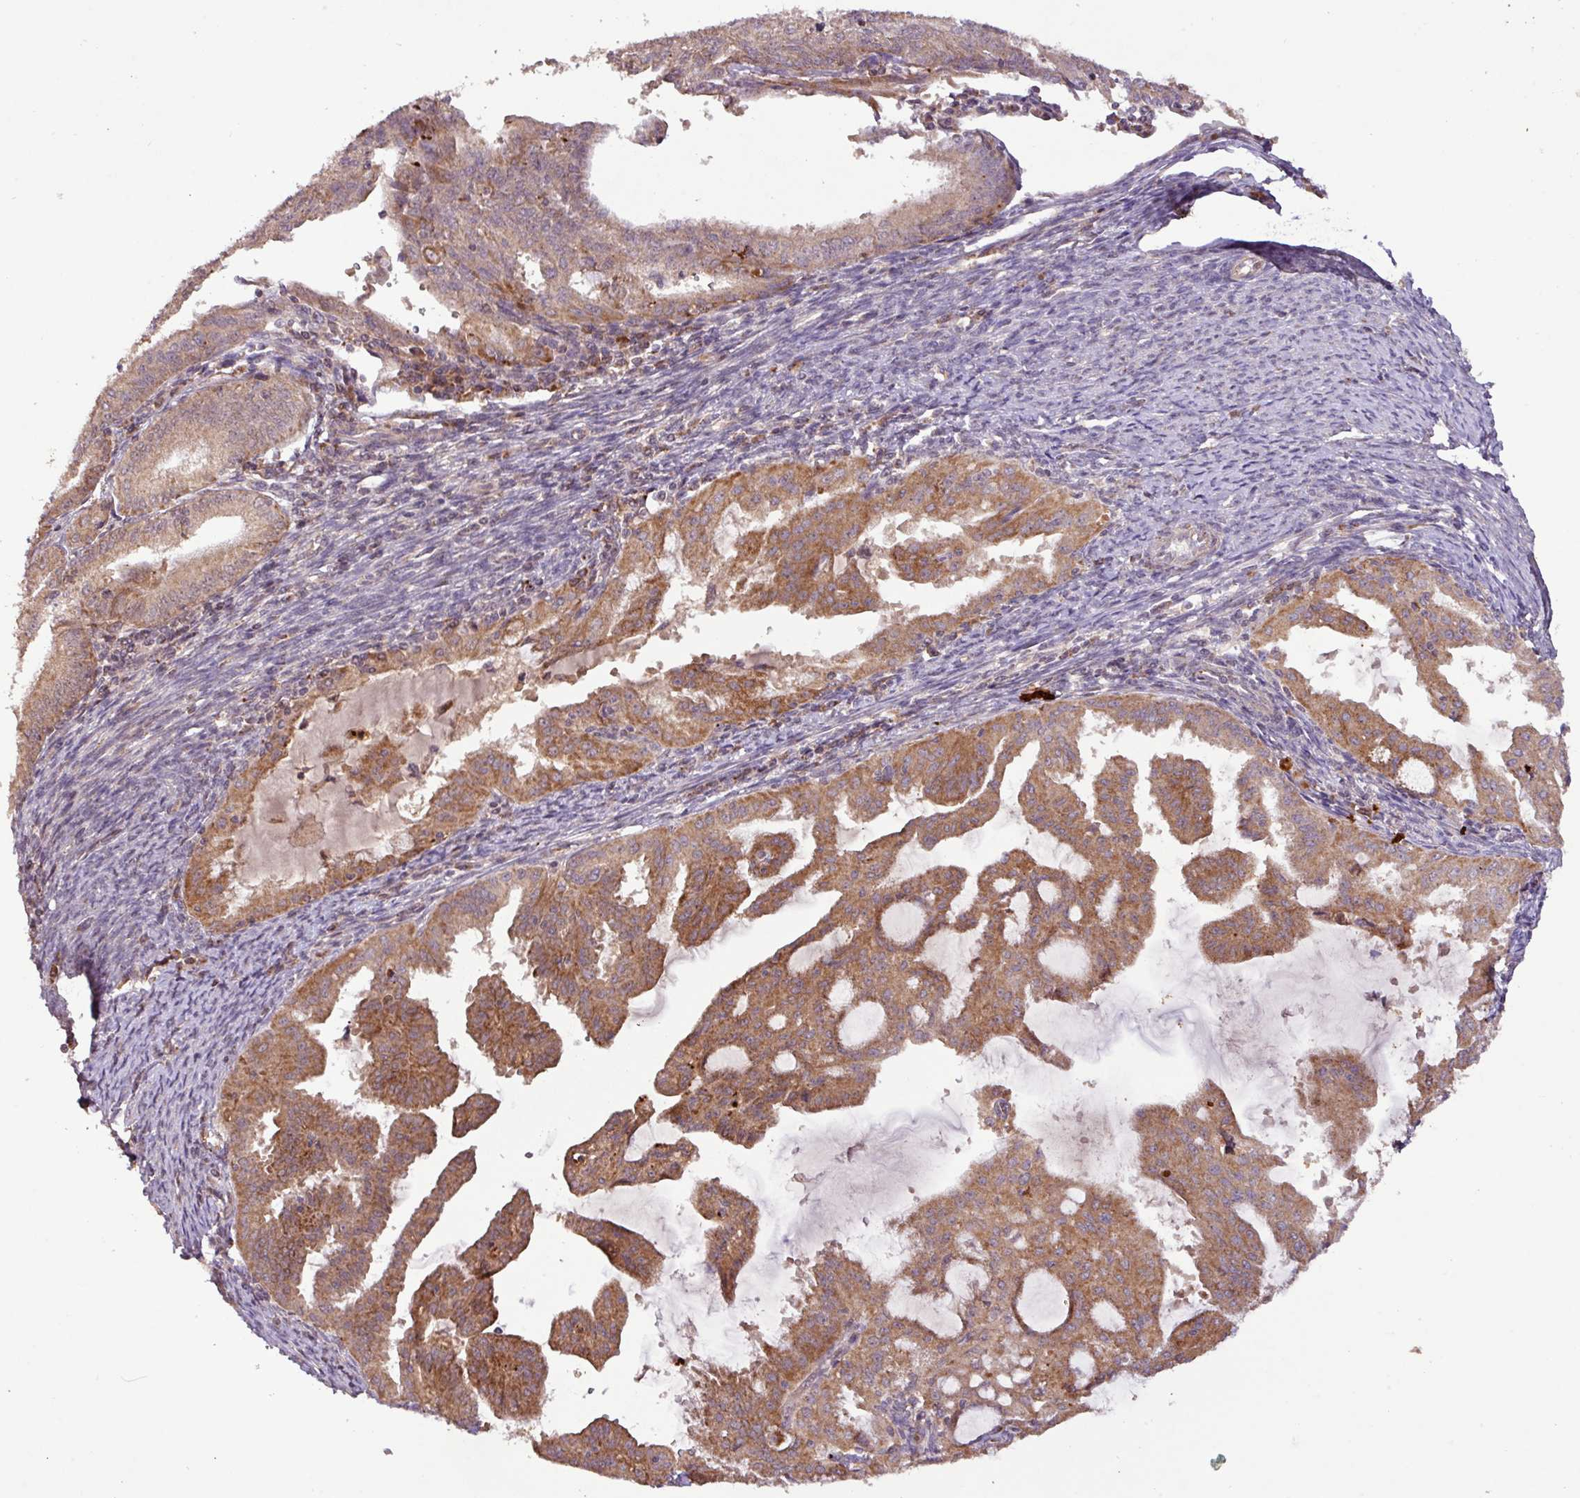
{"staining": {"intensity": "moderate", "quantity": ">75%", "location": "cytoplasmic/membranous"}, "tissue": "endometrial cancer", "cell_type": "Tumor cells", "image_type": "cancer", "snomed": [{"axis": "morphology", "description": "Adenocarcinoma, NOS"}, {"axis": "topography", "description": "Endometrium"}], "caption": "Immunohistochemical staining of human adenocarcinoma (endometrial) exhibits moderate cytoplasmic/membranous protein expression in approximately >75% of tumor cells. (Stains: DAB (3,3'-diaminobenzidine) in brown, nuclei in blue, Microscopy: brightfield microscopy at high magnification).", "gene": "YPEL3", "patient": {"sex": "female", "age": 70}}